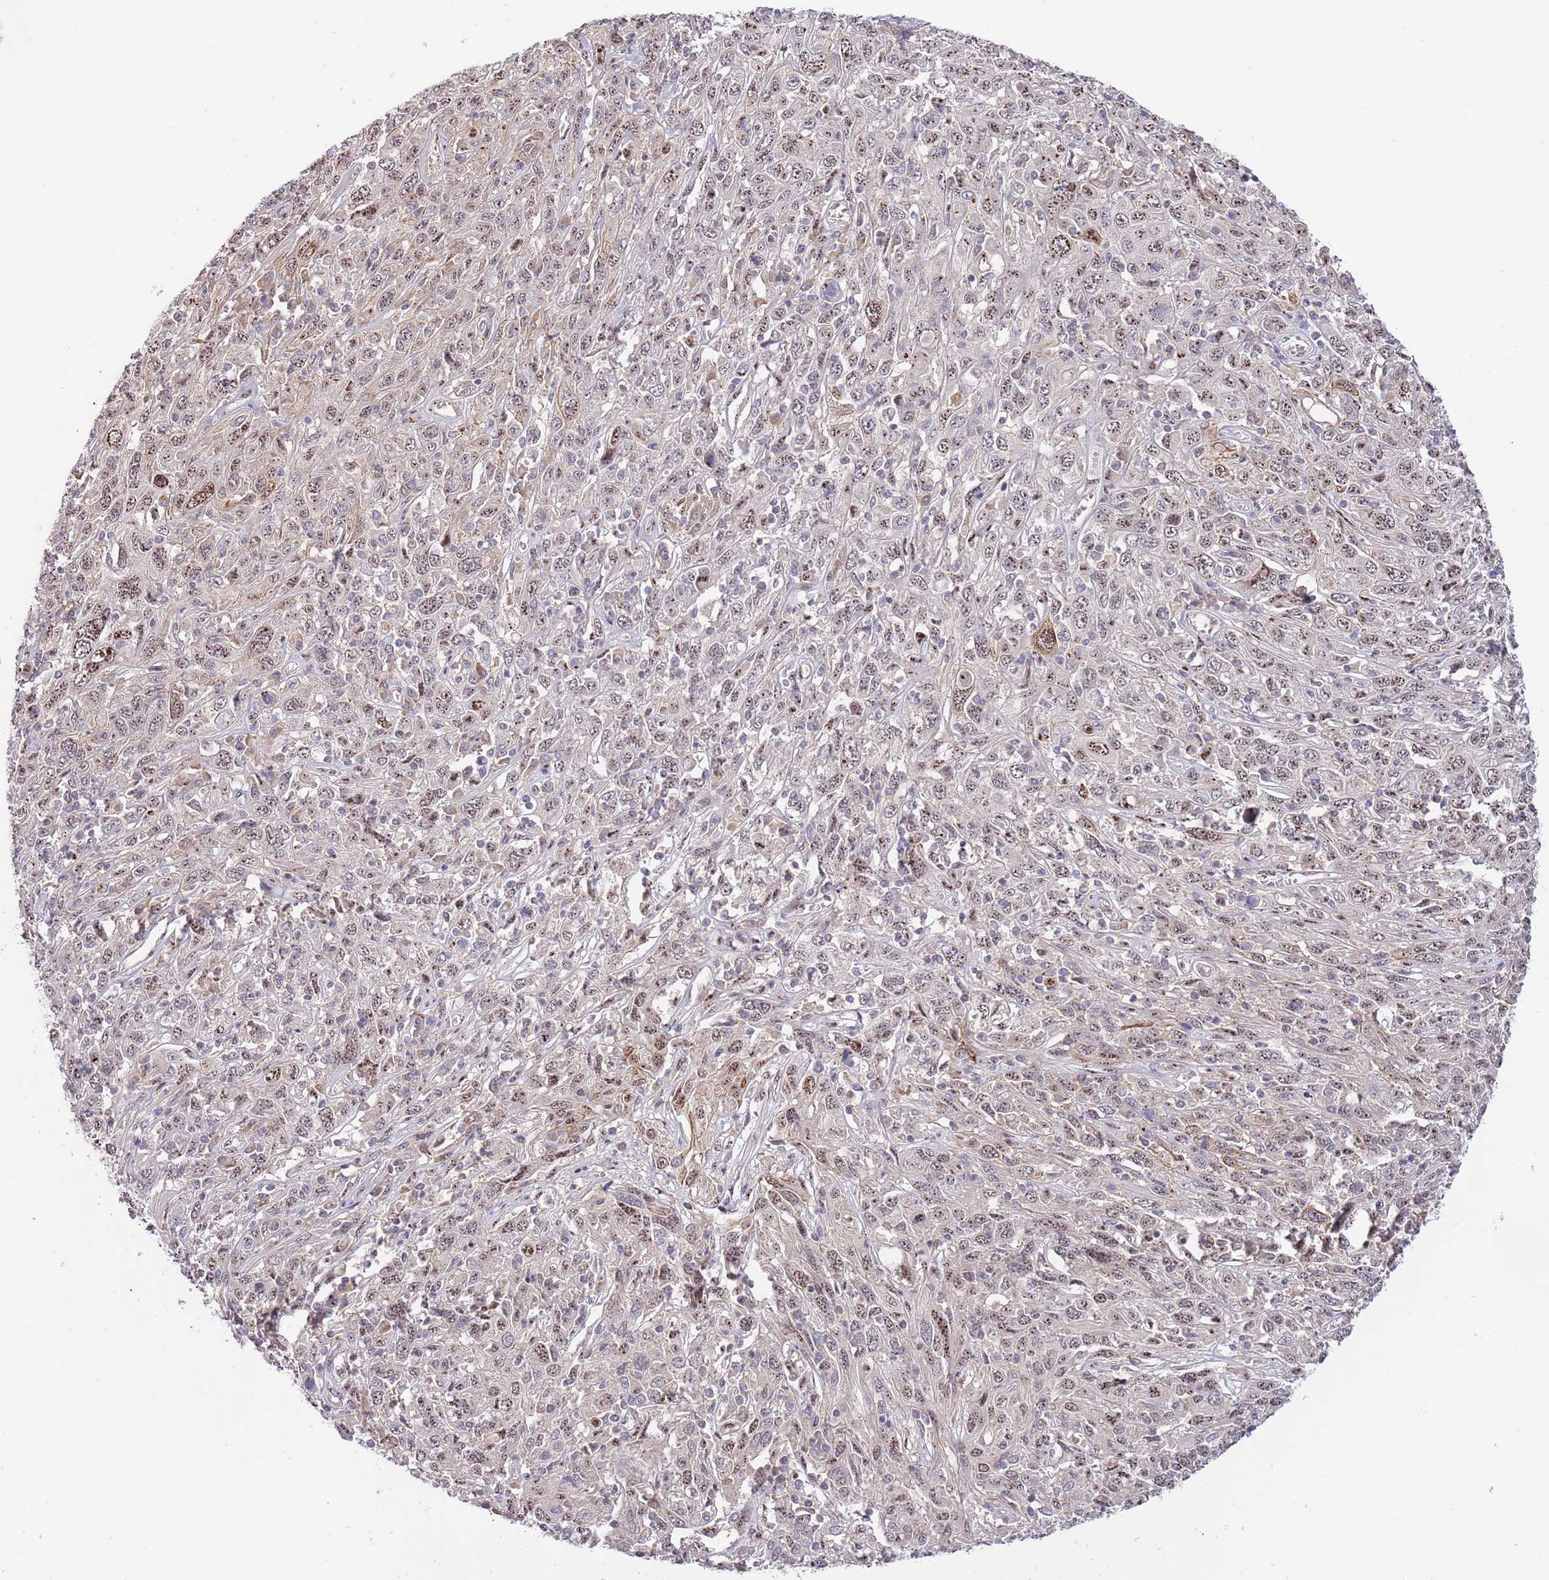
{"staining": {"intensity": "moderate", "quantity": "25%-75%", "location": "nuclear"}, "tissue": "cervical cancer", "cell_type": "Tumor cells", "image_type": "cancer", "snomed": [{"axis": "morphology", "description": "Squamous cell carcinoma, NOS"}, {"axis": "topography", "description": "Cervix"}], "caption": "Immunohistochemical staining of human cervical squamous cell carcinoma demonstrates medium levels of moderate nuclear expression in approximately 25%-75% of tumor cells. The staining is performed using DAB (3,3'-diaminobenzidine) brown chromogen to label protein expression. The nuclei are counter-stained blue using hematoxylin.", "gene": "PRR16", "patient": {"sex": "female", "age": 46}}